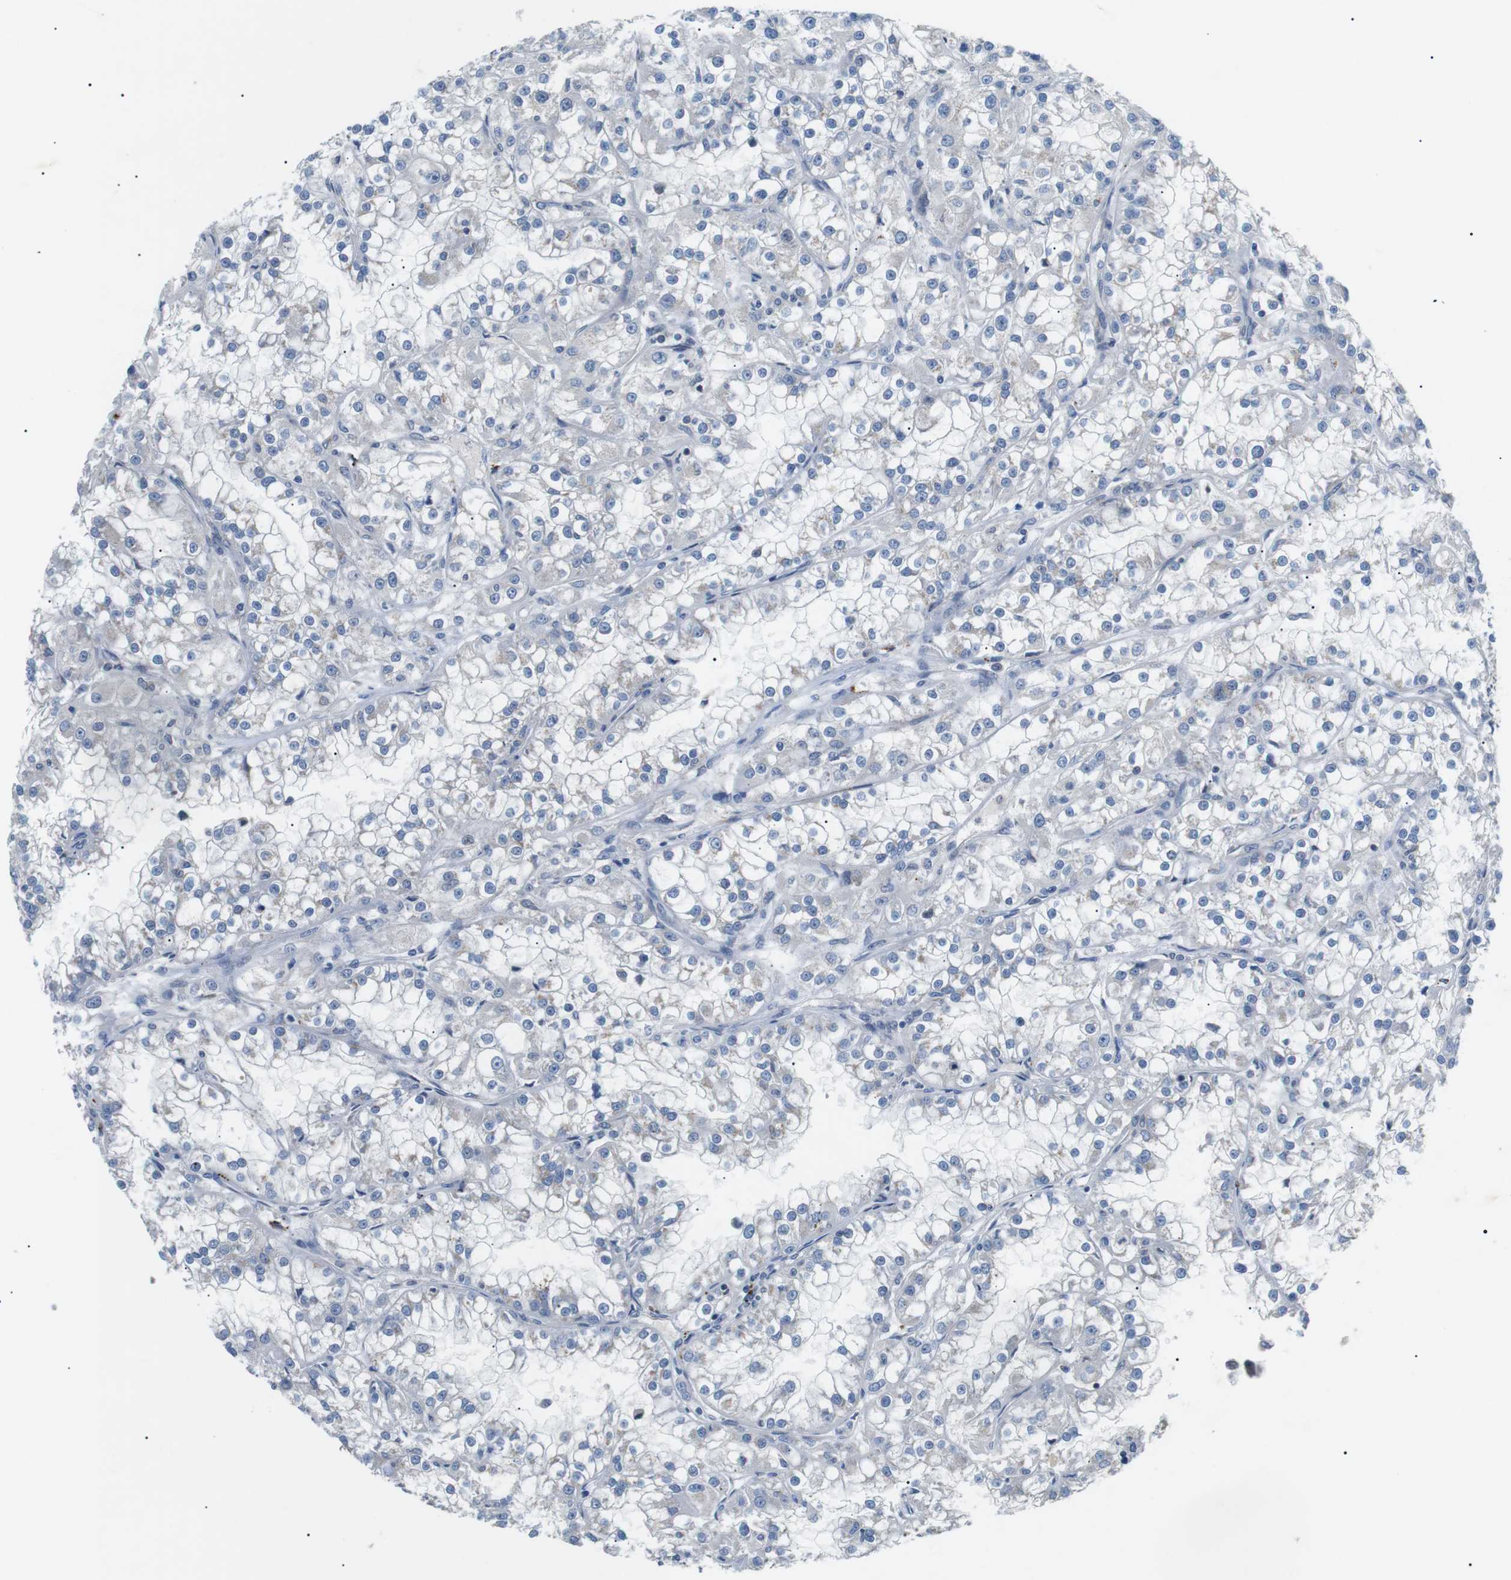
{"staining": {"intensity": "negative", "quantity": "none", "location": "none"}, "tissue": "renal cancer", "cell_type": "Tumor cells", "image_type": "cancer", "snomed": [{"axis": "morphology", "description": "Adenocarcinoma, NOS"}, {"axis": "topography", "description": "Kidney"}], "caption": "A histopathology image of human renal cancer is negative for staining in tumor cells. (Brightfield microscopy of DAB (3,3'-diaminobenzidine) IHC at high magnification).", "gene": "DIPK1A", "patient": {"sex": "female", "age": 52}}